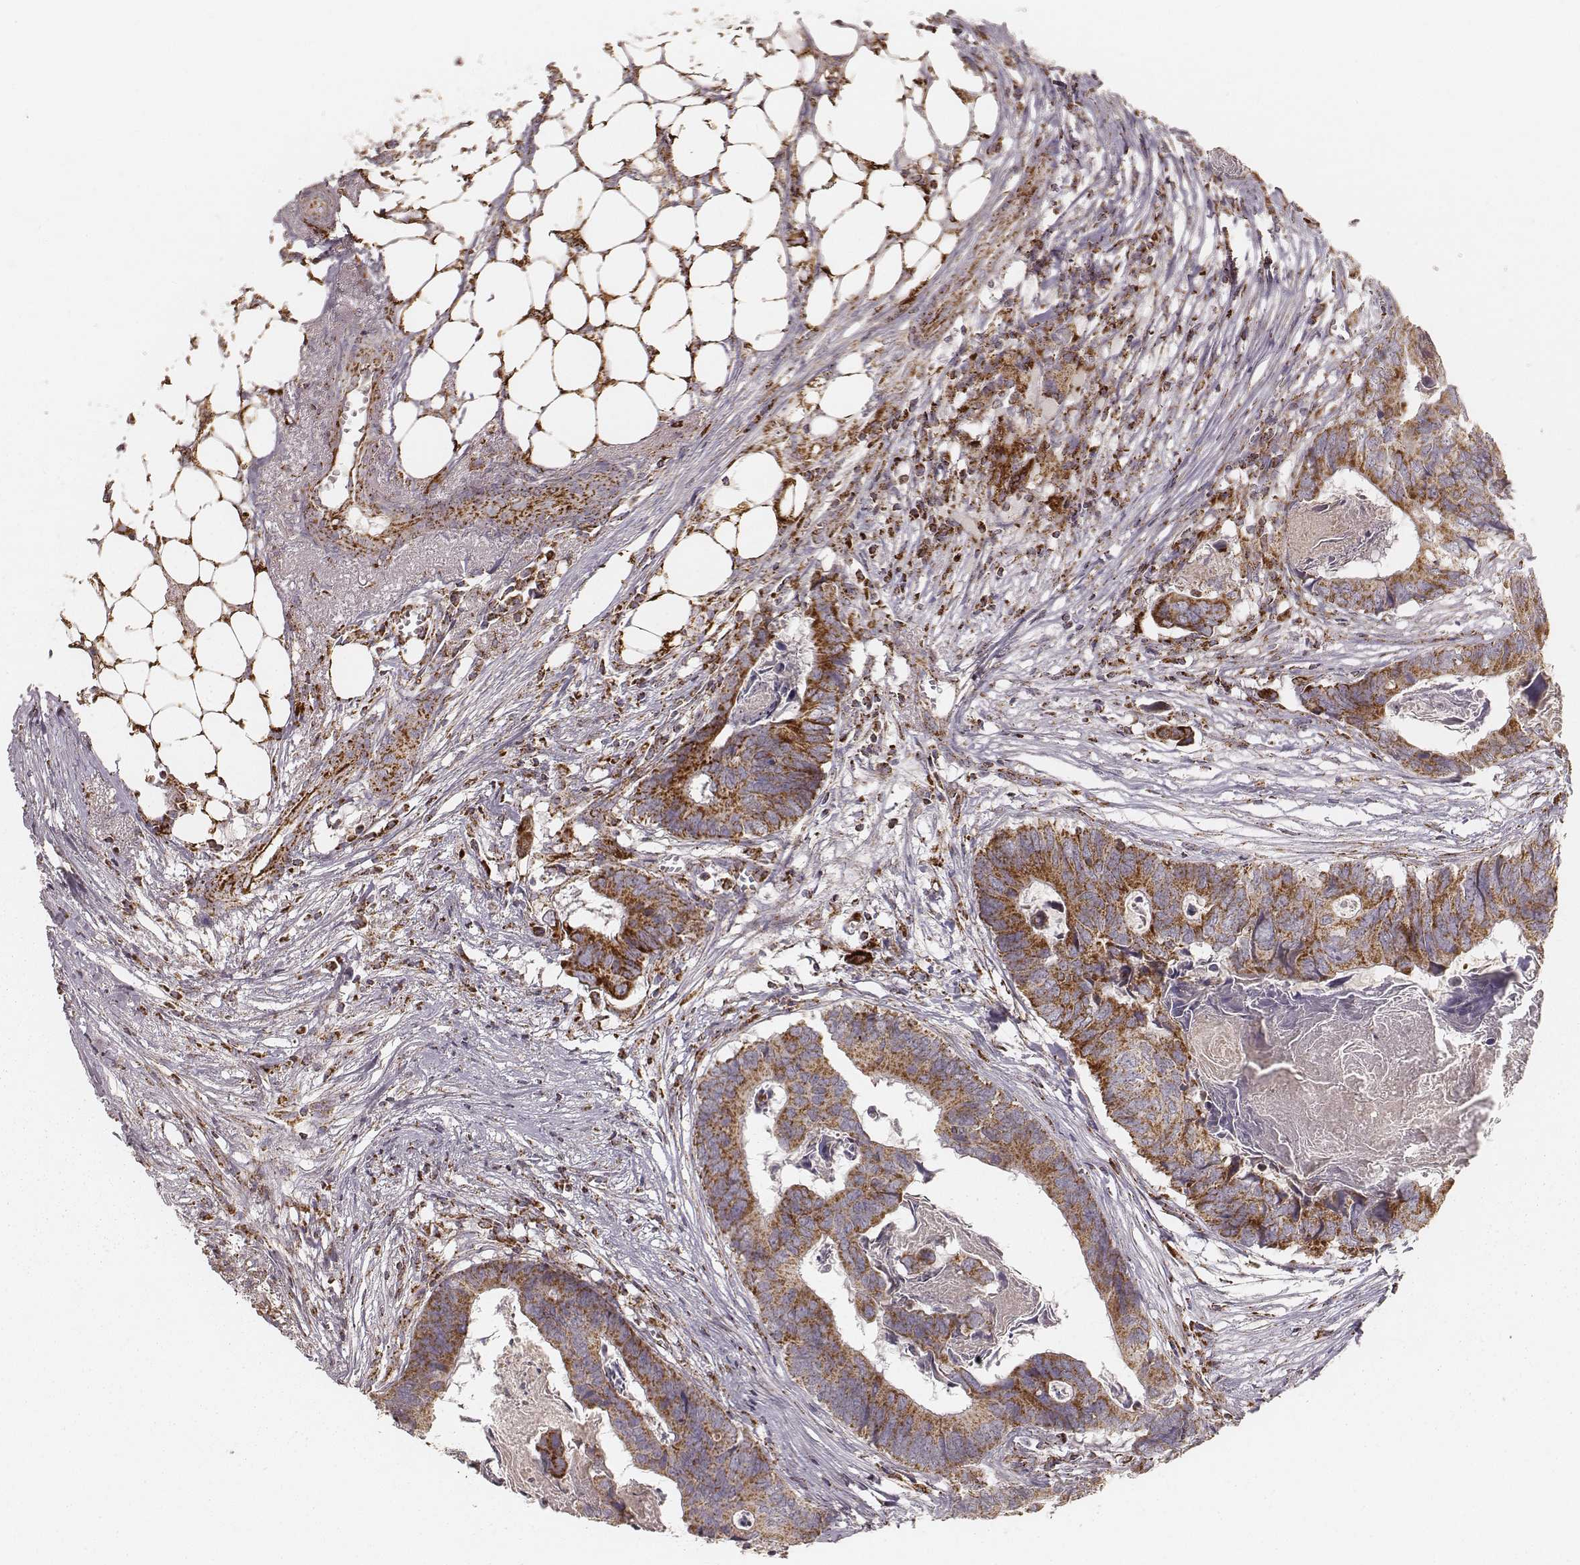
{"staining": {"intensity": "strong", "quantity": ">75%", "location": "cytoplasmic/membranous"}, "tissue": "colorectal cancer", "cell_type": "Tumor cells", "image_type": "cancer", "snomed": [{"axis": "morphology", "description": "Adenocarcinoma, NOS"}, {"axis": "topography", "description": "Colon"}], "caption": "Adenocarcinoma (colorectal) stained with DAB immunohistochemistry reveals high levels of strong cytoplasmic/membranous positivity in about >75% of tumor cells. Nuclei are stained in blue.", "gene": "CS", "patient": {"sex": "female", "age": 82}}